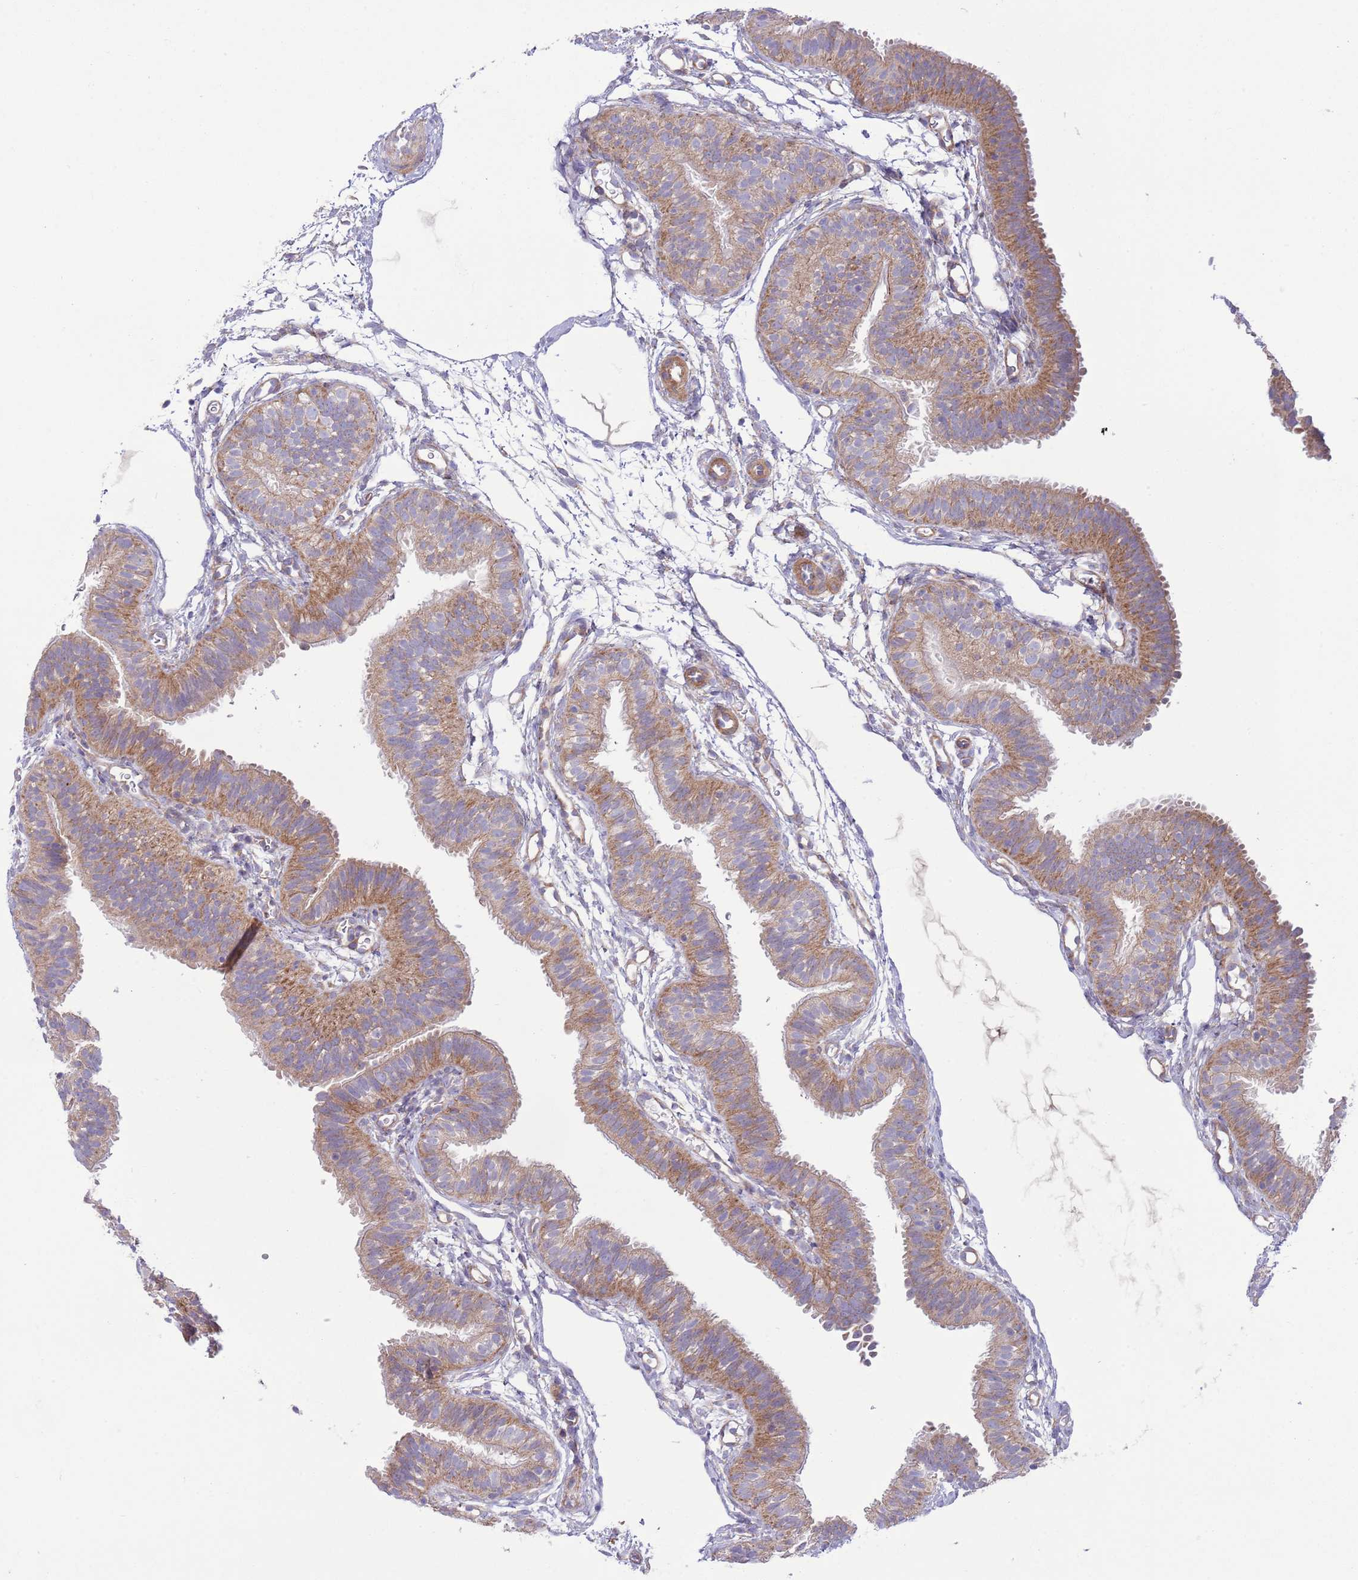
{"staining": {"intensity": "moderate", "quantity": ">75%", "location": "cytoplasmic/membranous"}, "tissue": "fallopian tube", "cell_type": "Glandular cells", "image_type": "normal", "snomed": [{"axis": "morphology", "description": "Normal tissue, NOS"}, {"axis": "topography", "description": "Fallopian tube"}], "caption": "Approximately >75% of glandular cells in benign fallopian tube demonstrate moderate cytoplasmic/membranous protein staining as visualized by brown immunohistochemical staining.", "gene": "TOMM5", "patient": {"sex": "female", "age": 35}}